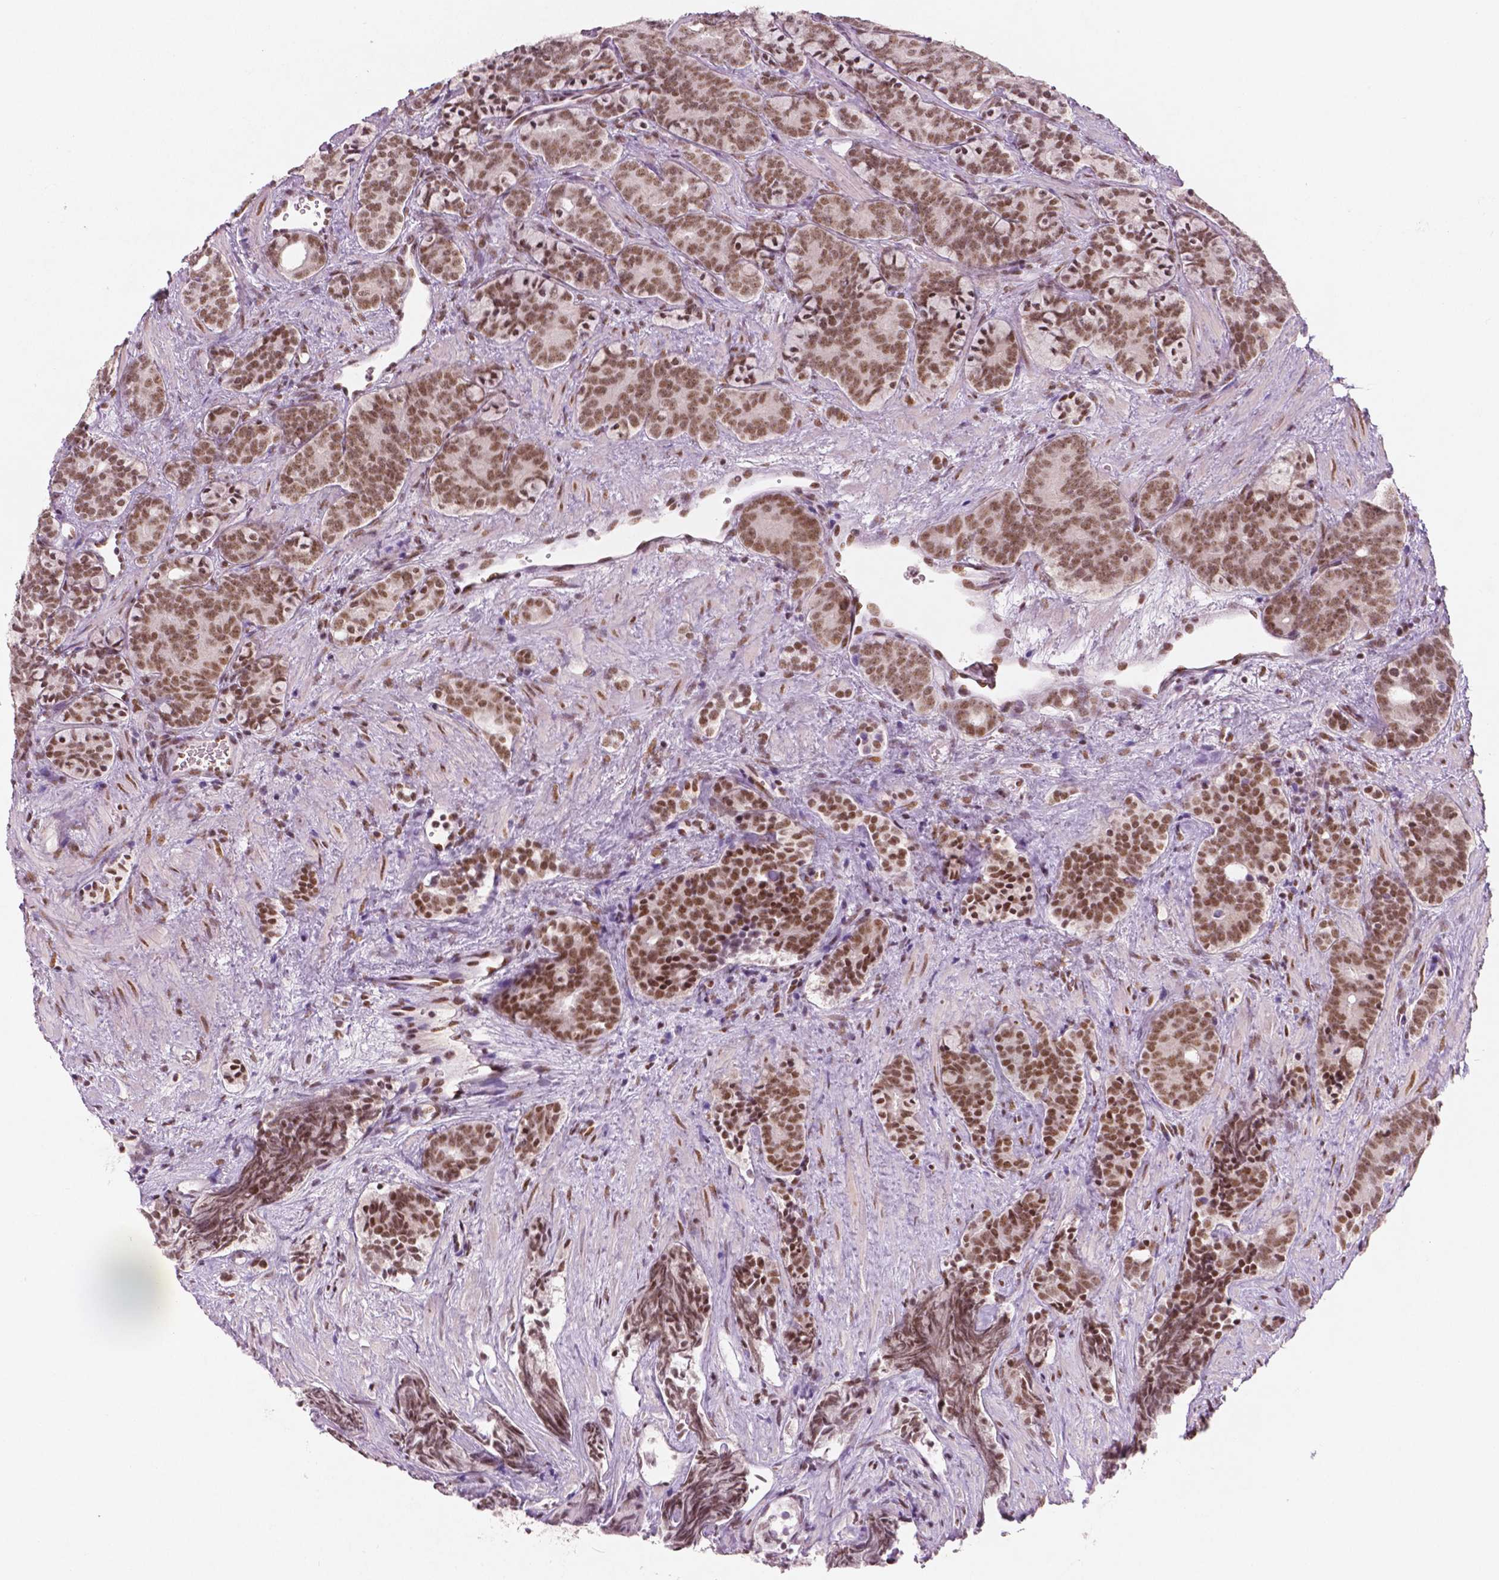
{"staining": {"intensity": "moderate", "quantity": "25%-75%", "location": "nuclear"}, "tissue": "prostate cancer", "cell_type": "Tumor cells", "image_type": "cancer", "snomed": [{"axis": "morphology", "description": "Adenocarcinoma, High grade"}, {"axis": "topography", "description": "Prostate"}], "caption": "Moderate nuclear expression for a protein is appreciated in approximately 25%-75% of tumor cells of prostate adenocarcinoma (high-grade) using immunohistochemistry.", "gene": "BRD4", "patient": {"sex": "male", "age": 84}}